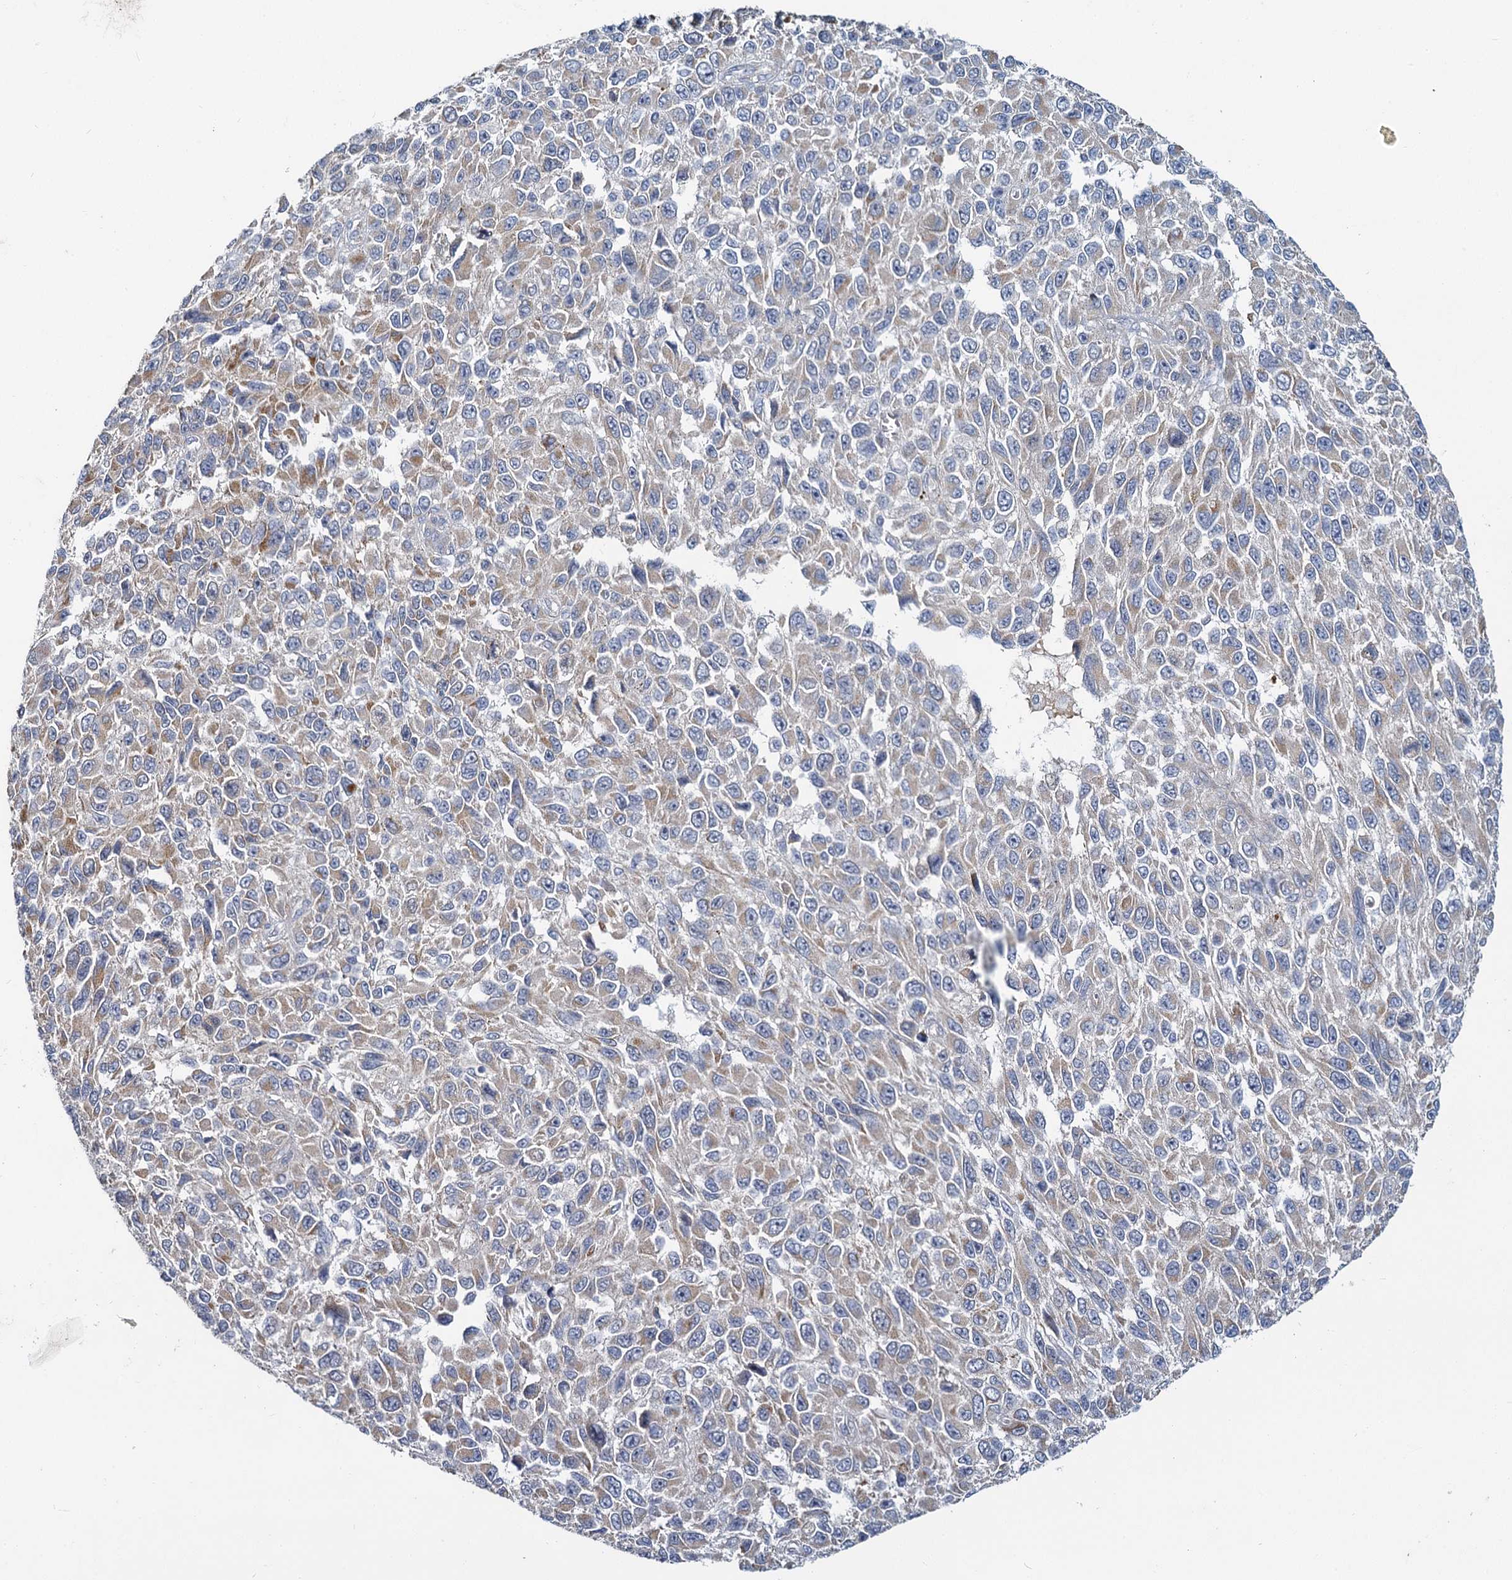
{"staining": {"intensity": "weak", "quantity": ">75%", "location": "cytoplasmic/membranous"}, "tissue": "melanoma", "cell_type": "Tumor cells", "image_type": "cancer", "snomed": [{"axis": "morphology", "description": "Normal tissue, NOS"}, {"axis": "morphology", "description": "Malignant melanoma, NOS"}, {"axis": "topography", "description": "Skin"}], "caption": "Approximately >75% of tumor cells in human malignant melanoma exhibit weak cytoplasmic/membranous protein positivity as visualized by brown immunohistochemical staining.", "gene": "DCUN1D2", "patient": {"sex": "female", "age": 96}}